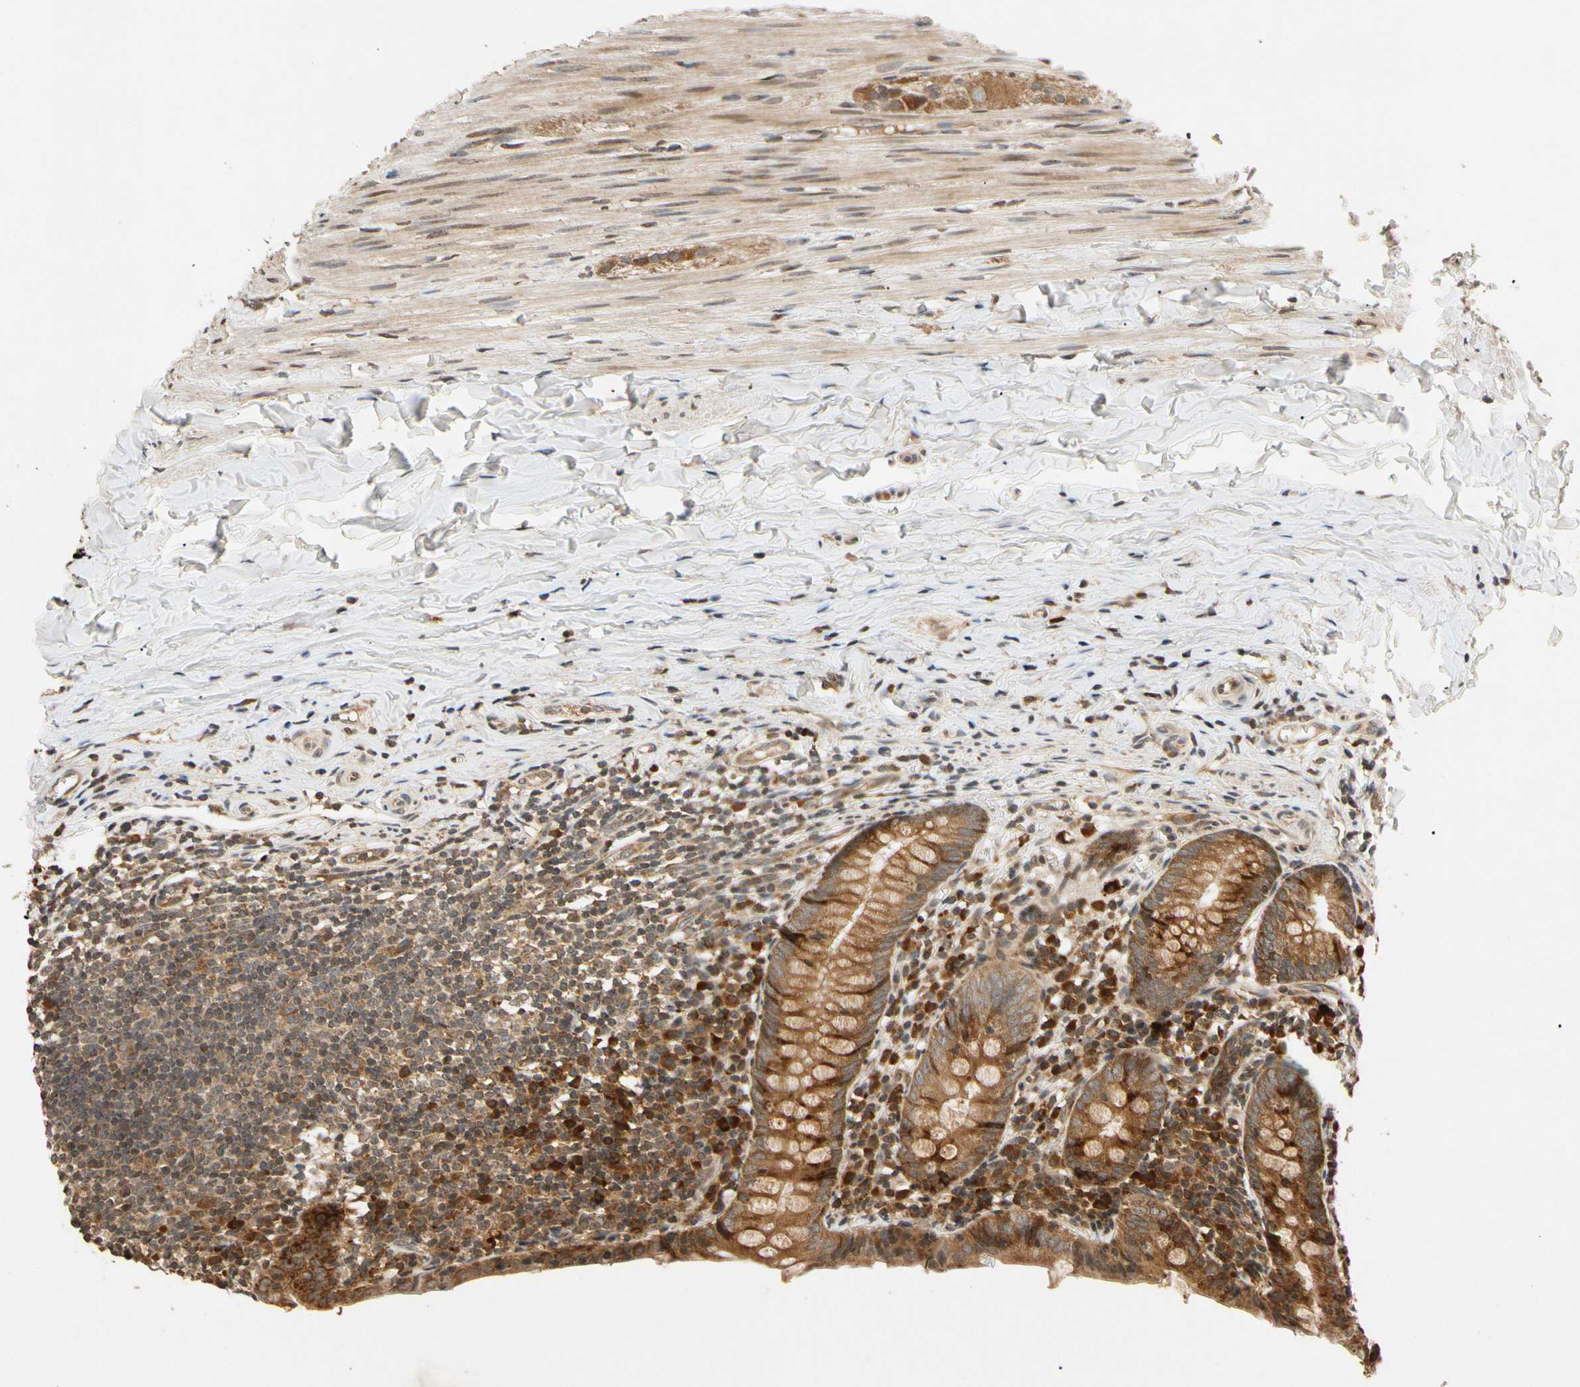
{"staining": {"intensity": "strong", "quantity": ">75%", "location": "cytoplasmic/membranous"}, "tissue": "appendix", "cell_type": "Glandular cells", "image_type": "normal", "snomed": [{"axis": "morphology", "description": "Normal tissue, NOS"}, {"axis": "topography", "description": "Appendix"}], "caption": "Protein positivity by immunohistochemistry displays strong cytoplasmic/membranous positivity in about >75% of glandular cells in benign appendix.", "gene": "MRPS22", "patient": {"sex": "female", "age": 10}}